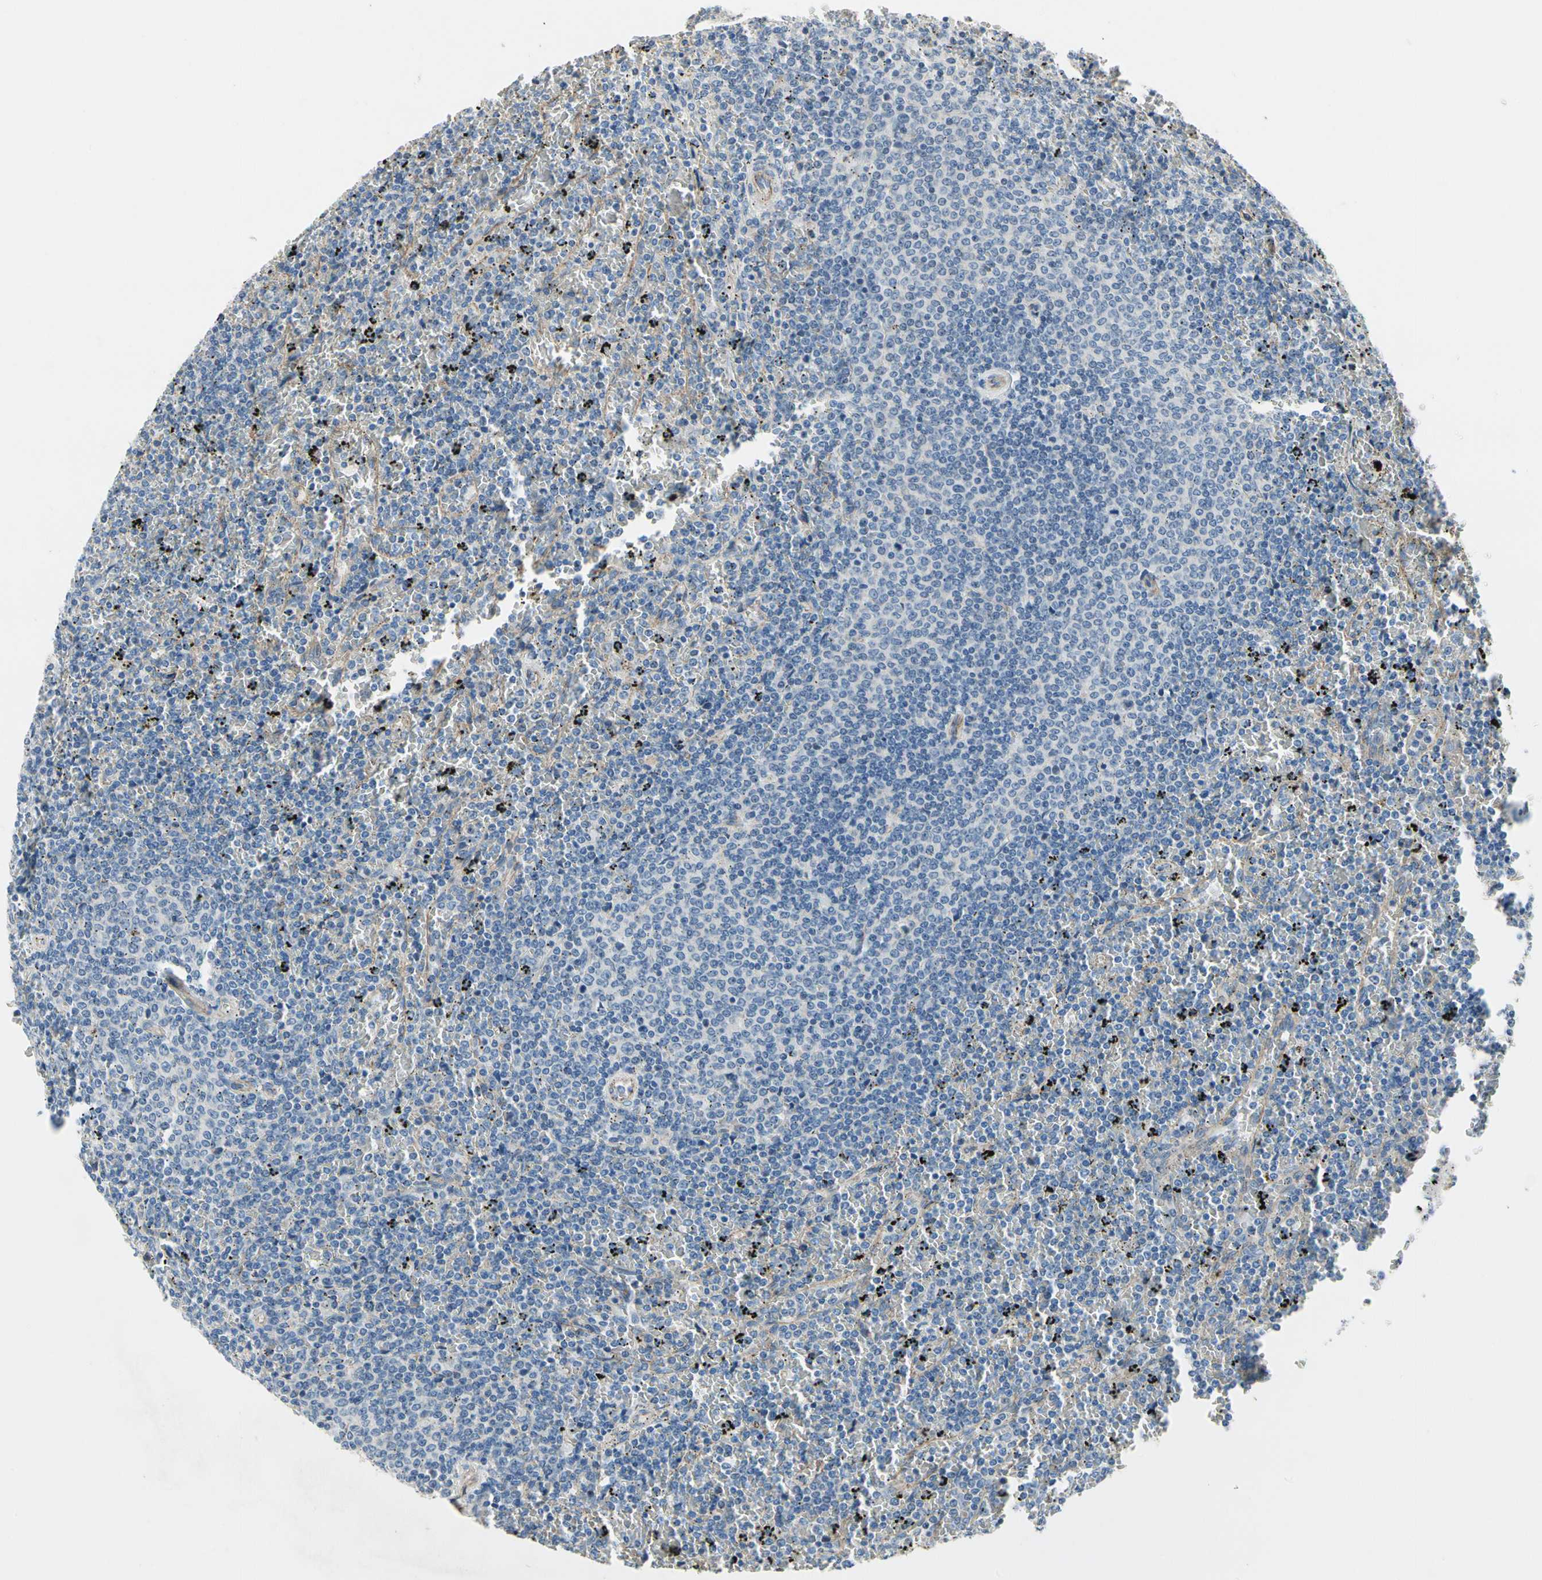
{"staining": {"intensity": "negative", "quantity": "none", "location": "none"}, "tissue": "lymphoma", "cell_type": "Tumor cells", "image_type": "cancer", "snomed": [{"axis": "morphology", "description": "Malignant lymphoma, non-Hodgkin's type, Low grade"}, {"axis": "topography", "description": "Spleen"}], "caption": "A photomicrograph of lymphoma stained for a protein exhibits no brown staining in tumor cells. (Brightfield microscopy of DAB (3,3'-diaminobenzidine) immunohistochemistry at high magnification).", "gene": "LGR6", "patient": {"sex": "female", "age": 77}}